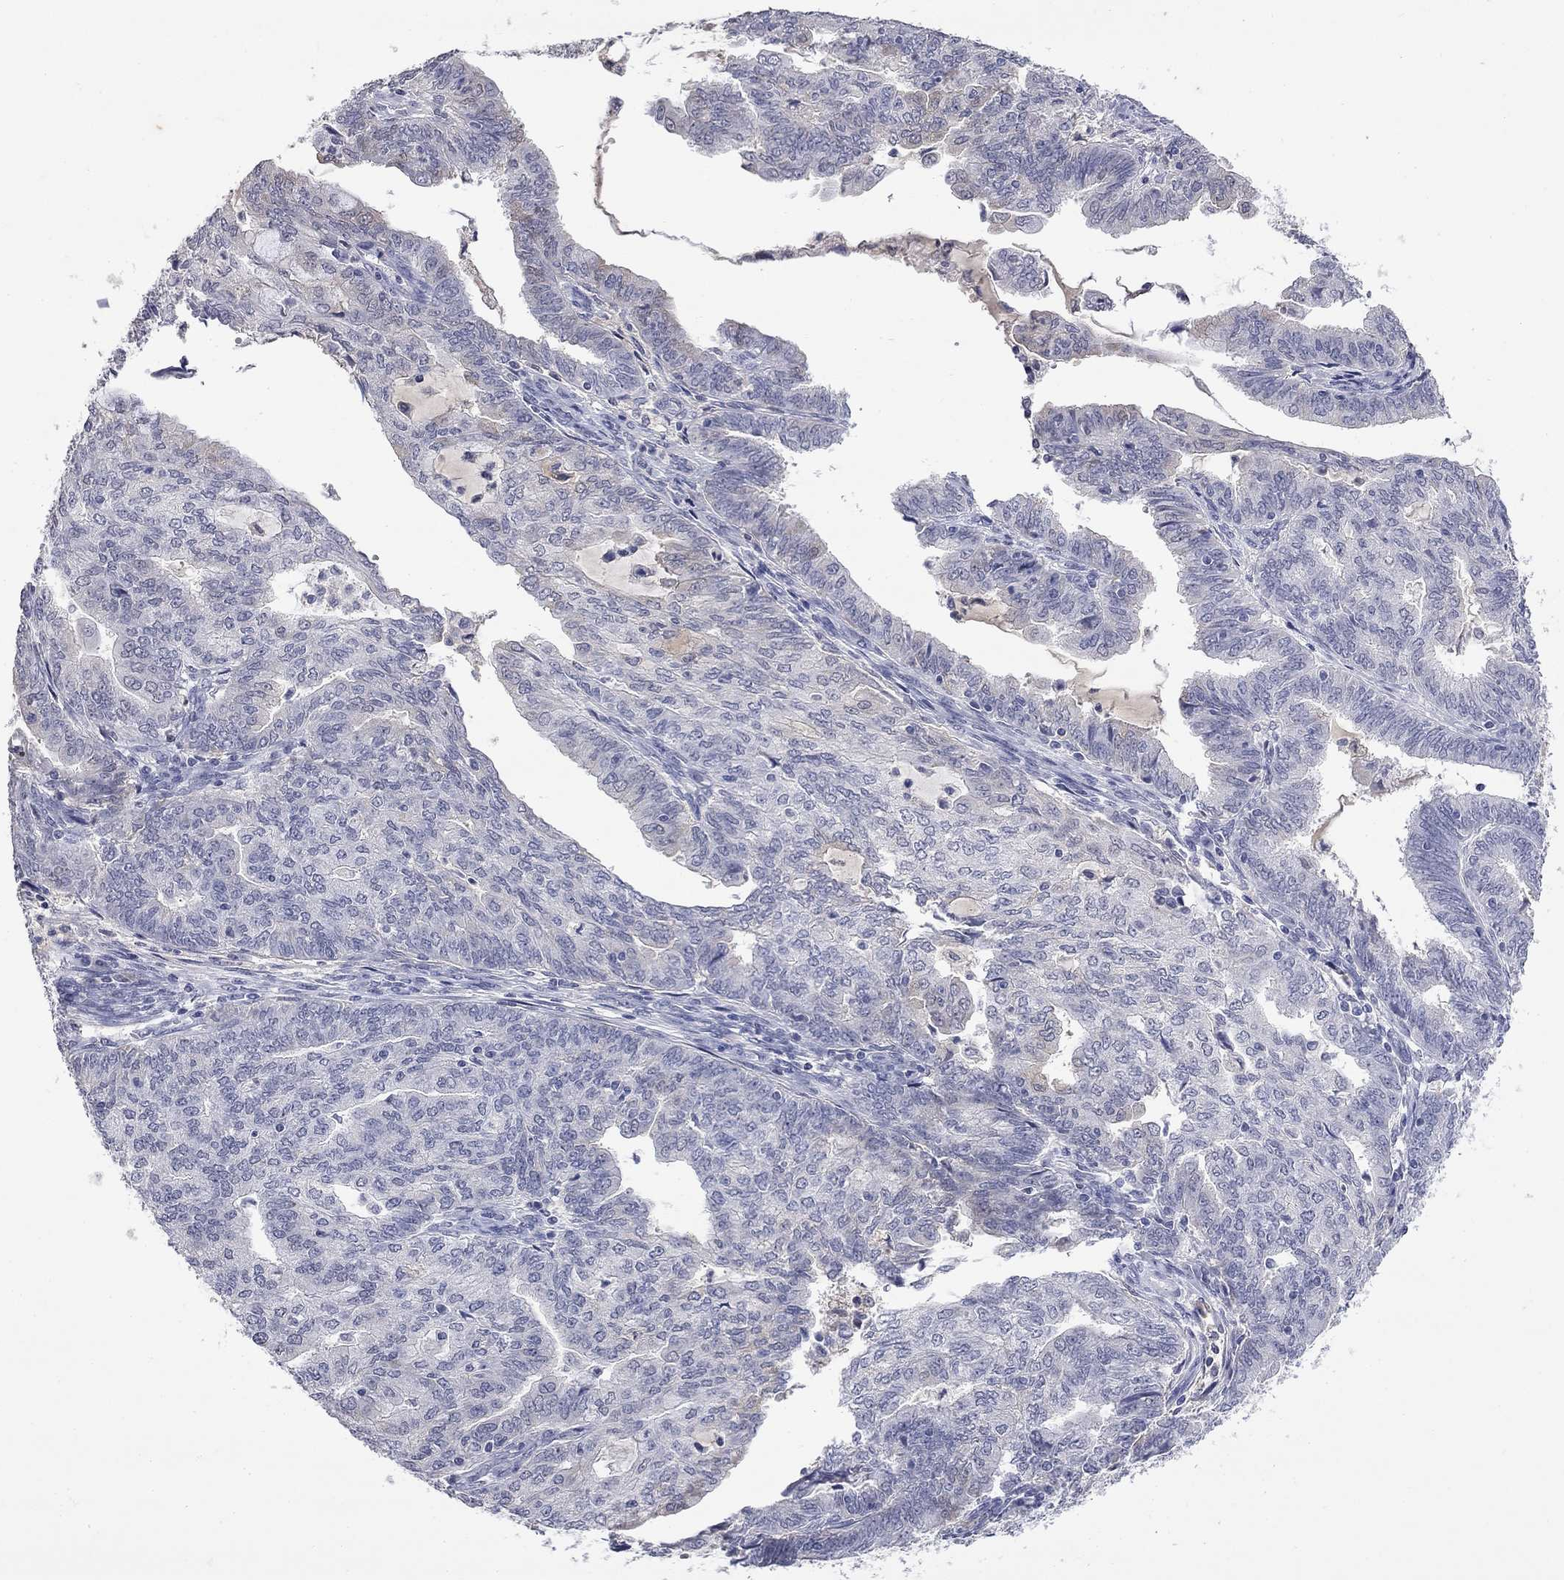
{"staining": {"intensity": "negative", "quantity": "none", "location": "none"}, "tissue": "endometrial cancer", "cell_type": "Tumor cells", "image_type": "cancer", "snomed": [{"axis": "morphology", "description": "Adenocarcinoma, NOS"}, {"axis": "topography", "description": "Endometrium"}], "caption": "Image shows no protein staining in tumor cells of endometrial cancer (adenocarcinoma) tissue.", "gene": "SLC51A", "patient": {"sex": "female", "age": 82}}